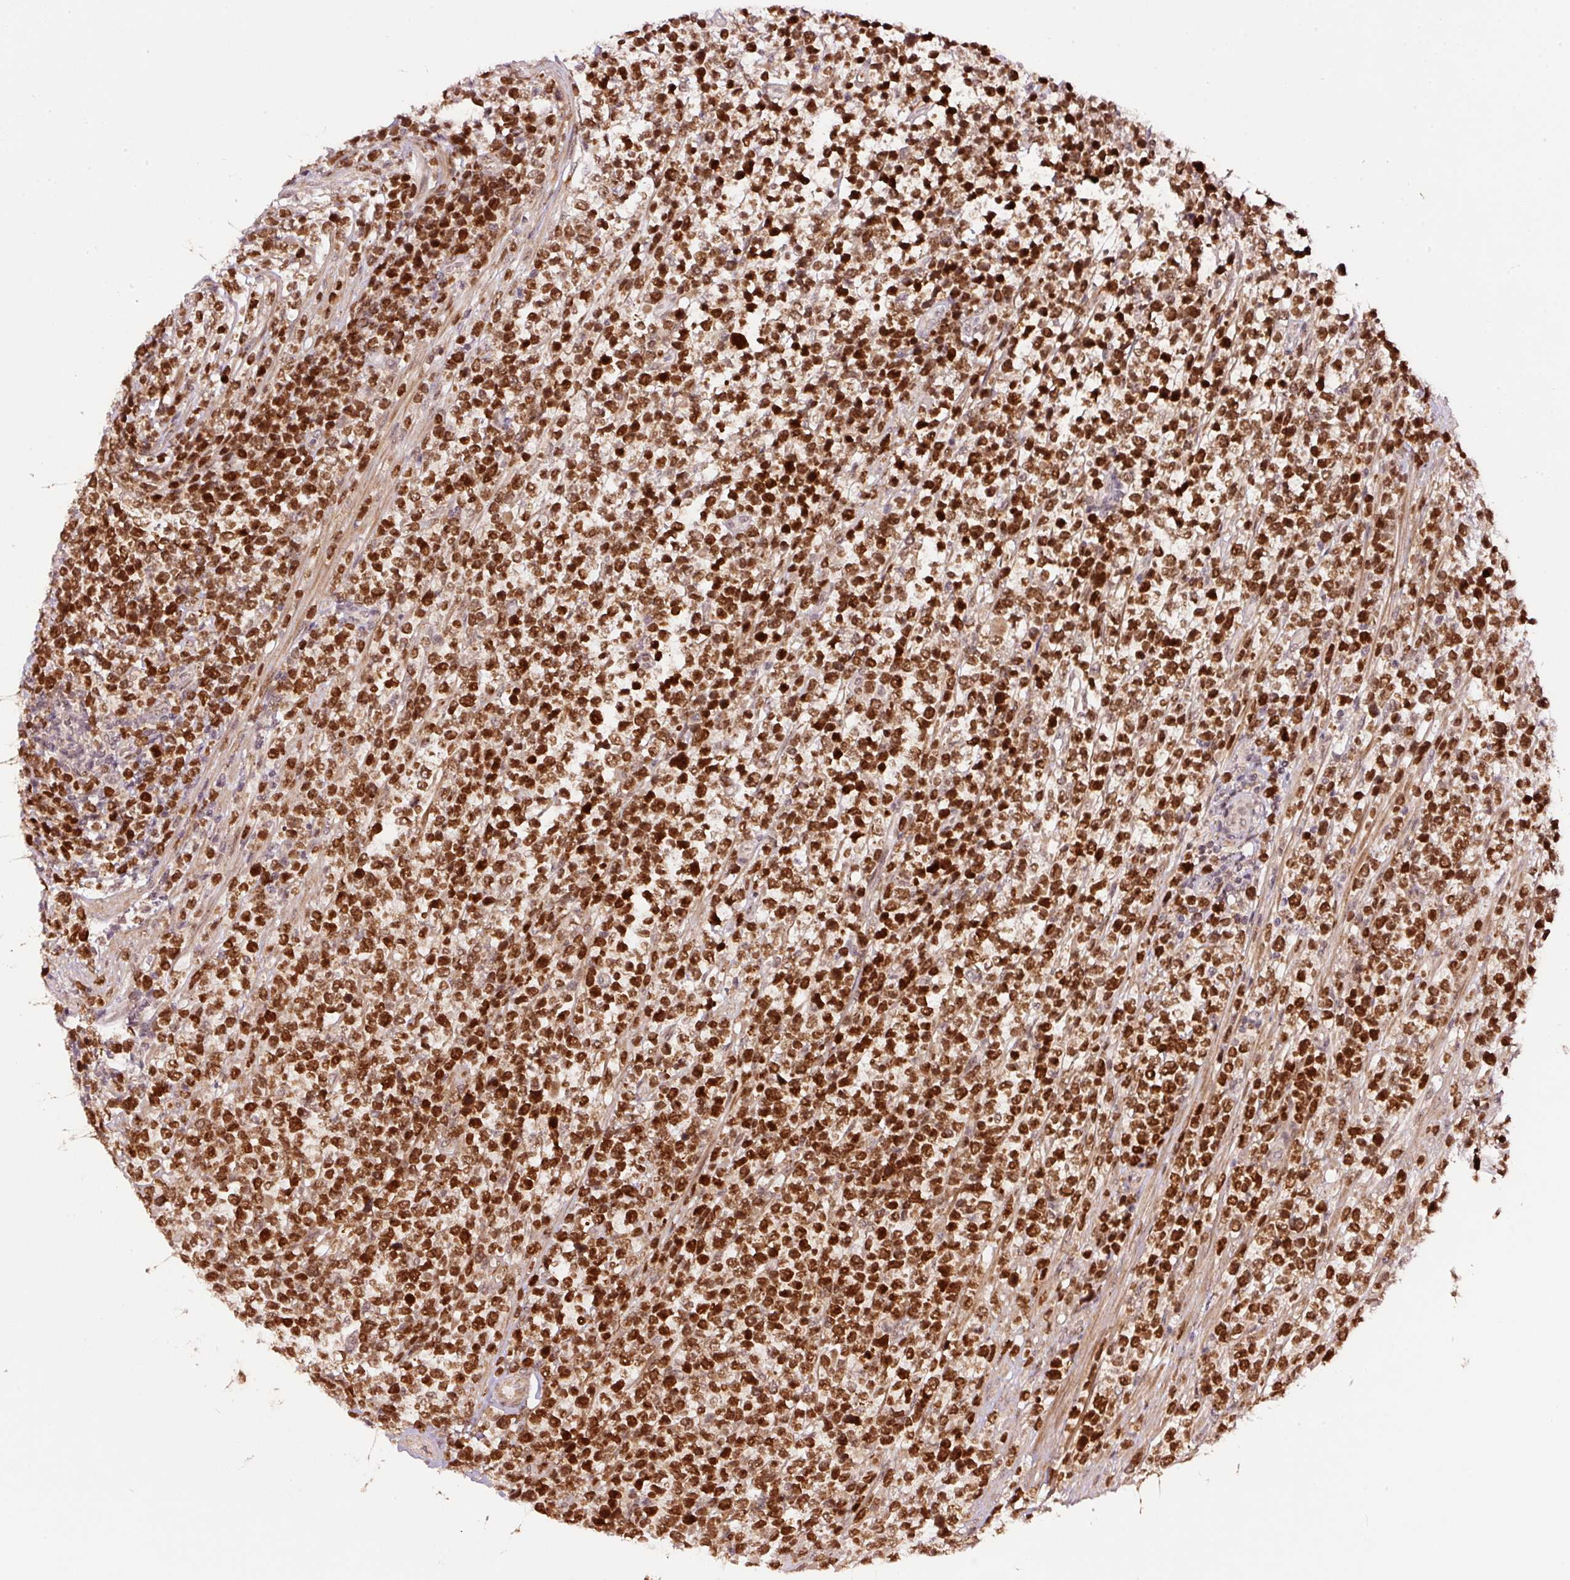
{"staining": {"intensity": "strong", "quantity": ">75%", "location": "nuclear"}, "tissue": "lymphoma", "cell_type": "Tumor cells", "image_type": "cancer", "snomed": [{"axis": "morphology", "description": "Malignant lymphoma, non-Hodgkin's type, High grade"}, {"axis": "topography", "description": "Soft tissue"}], "caption": "Immunohistochemistry image of neoplastic tissue: high-grade malignant lymphoma, non-Hodgkin's type stained using IHC reveals high levels of strong protein expression localized specifically in the nuclear of tumor cells, appearing as a nuclear brown color.", "gene": "RFC4", "patient": {"sex": "female", "age": 56}}